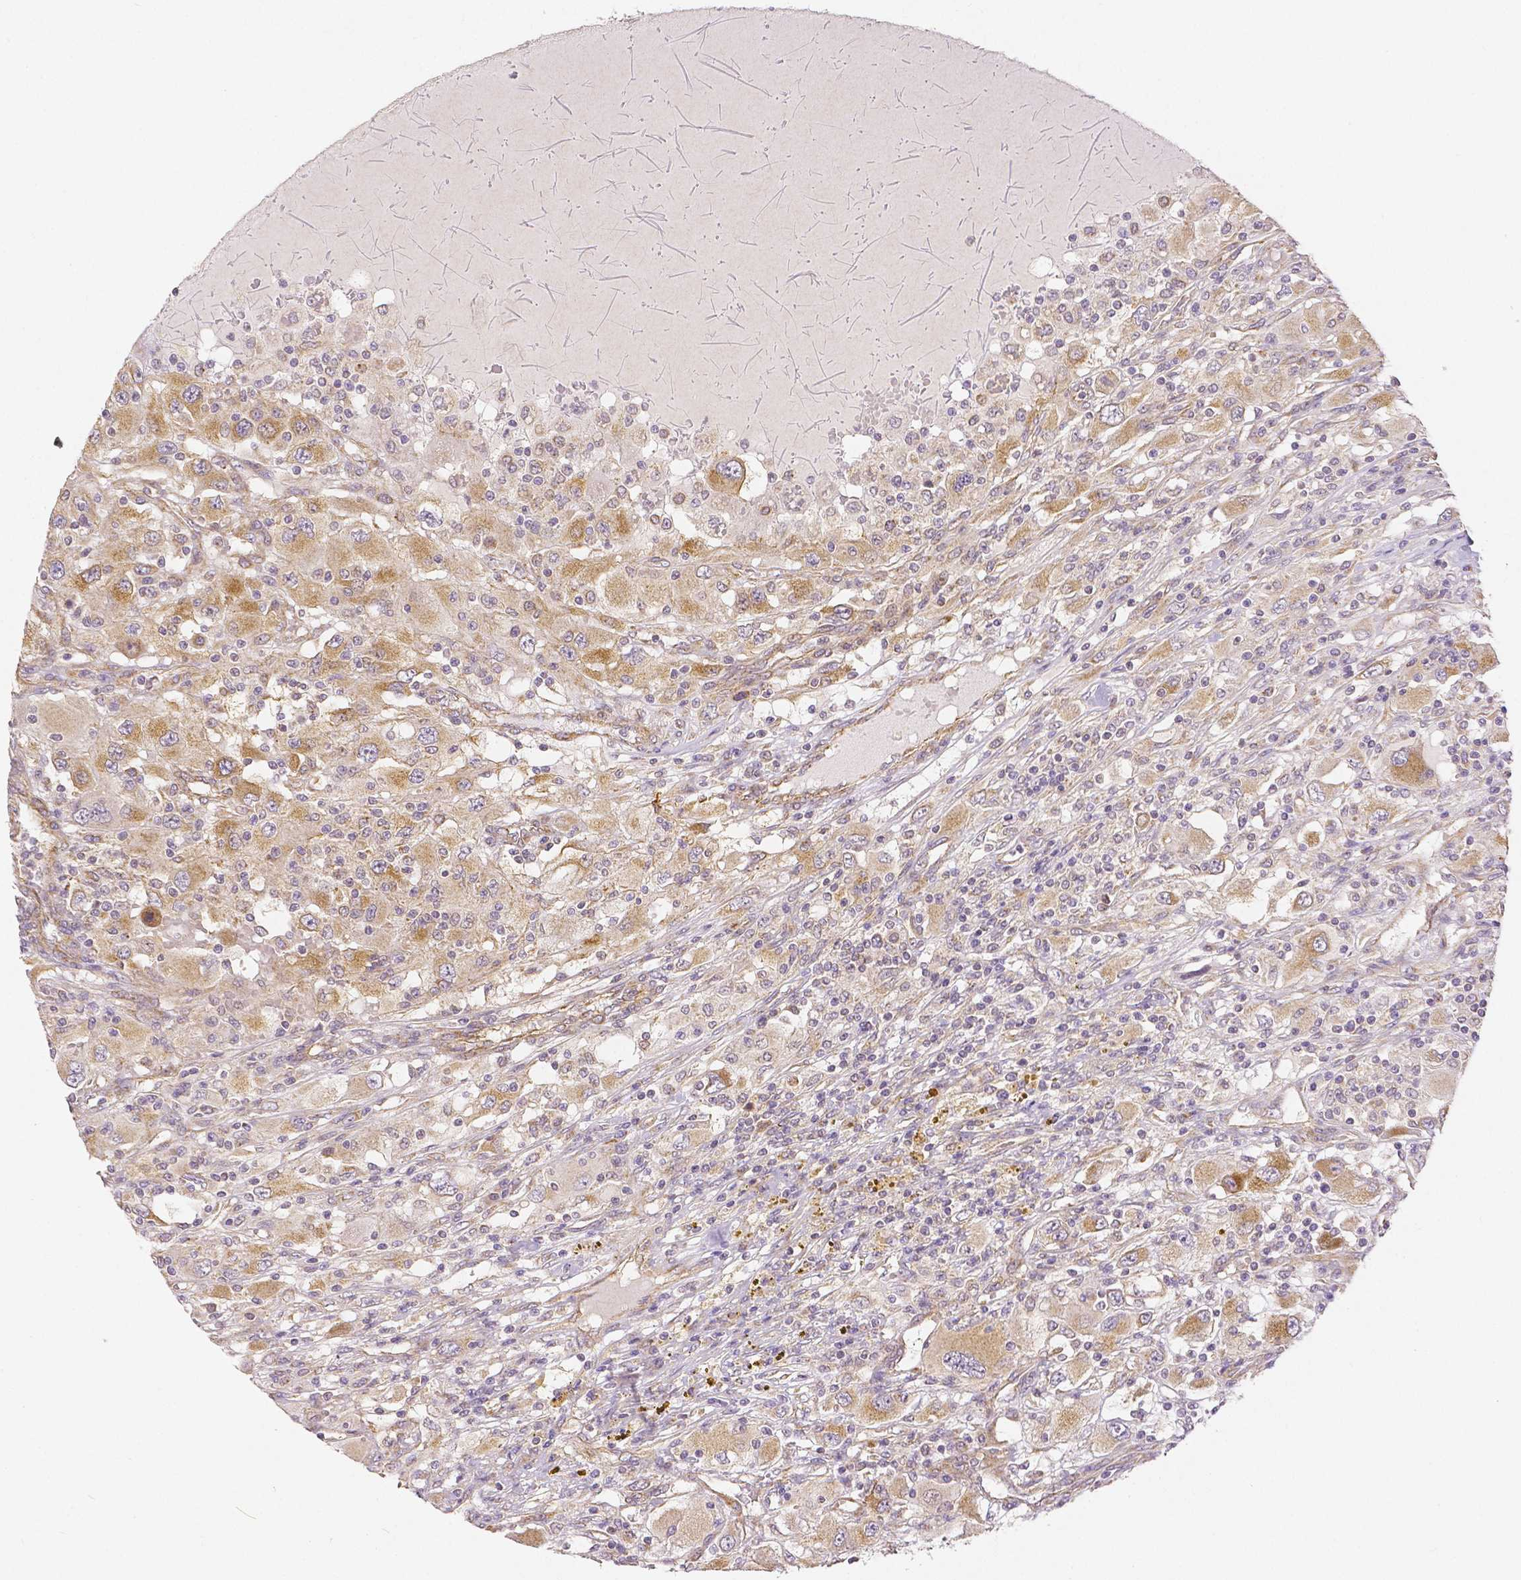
{"staining": {"intensity": "moderate", "quantity": "25%-75%", "location": "cytoplasmic/membranous"}, "tissue": "renal cancer", "cell_type": "Tumor cells", "image_type": "cancer", "snomed": [{"axis": "morphology", "description": "Adenocarcinoma, NOS"}, {"axis": "topography", "description": "Kidney"}], "caption": "Moderate cytoplasmic/membranous protein expression is appreciated in approximately 25%-75% of tumor cells in renal cancer (adenocarcinoma).", "gene": "RHOT1", "patient": {"sex": "female", "age": 67}}